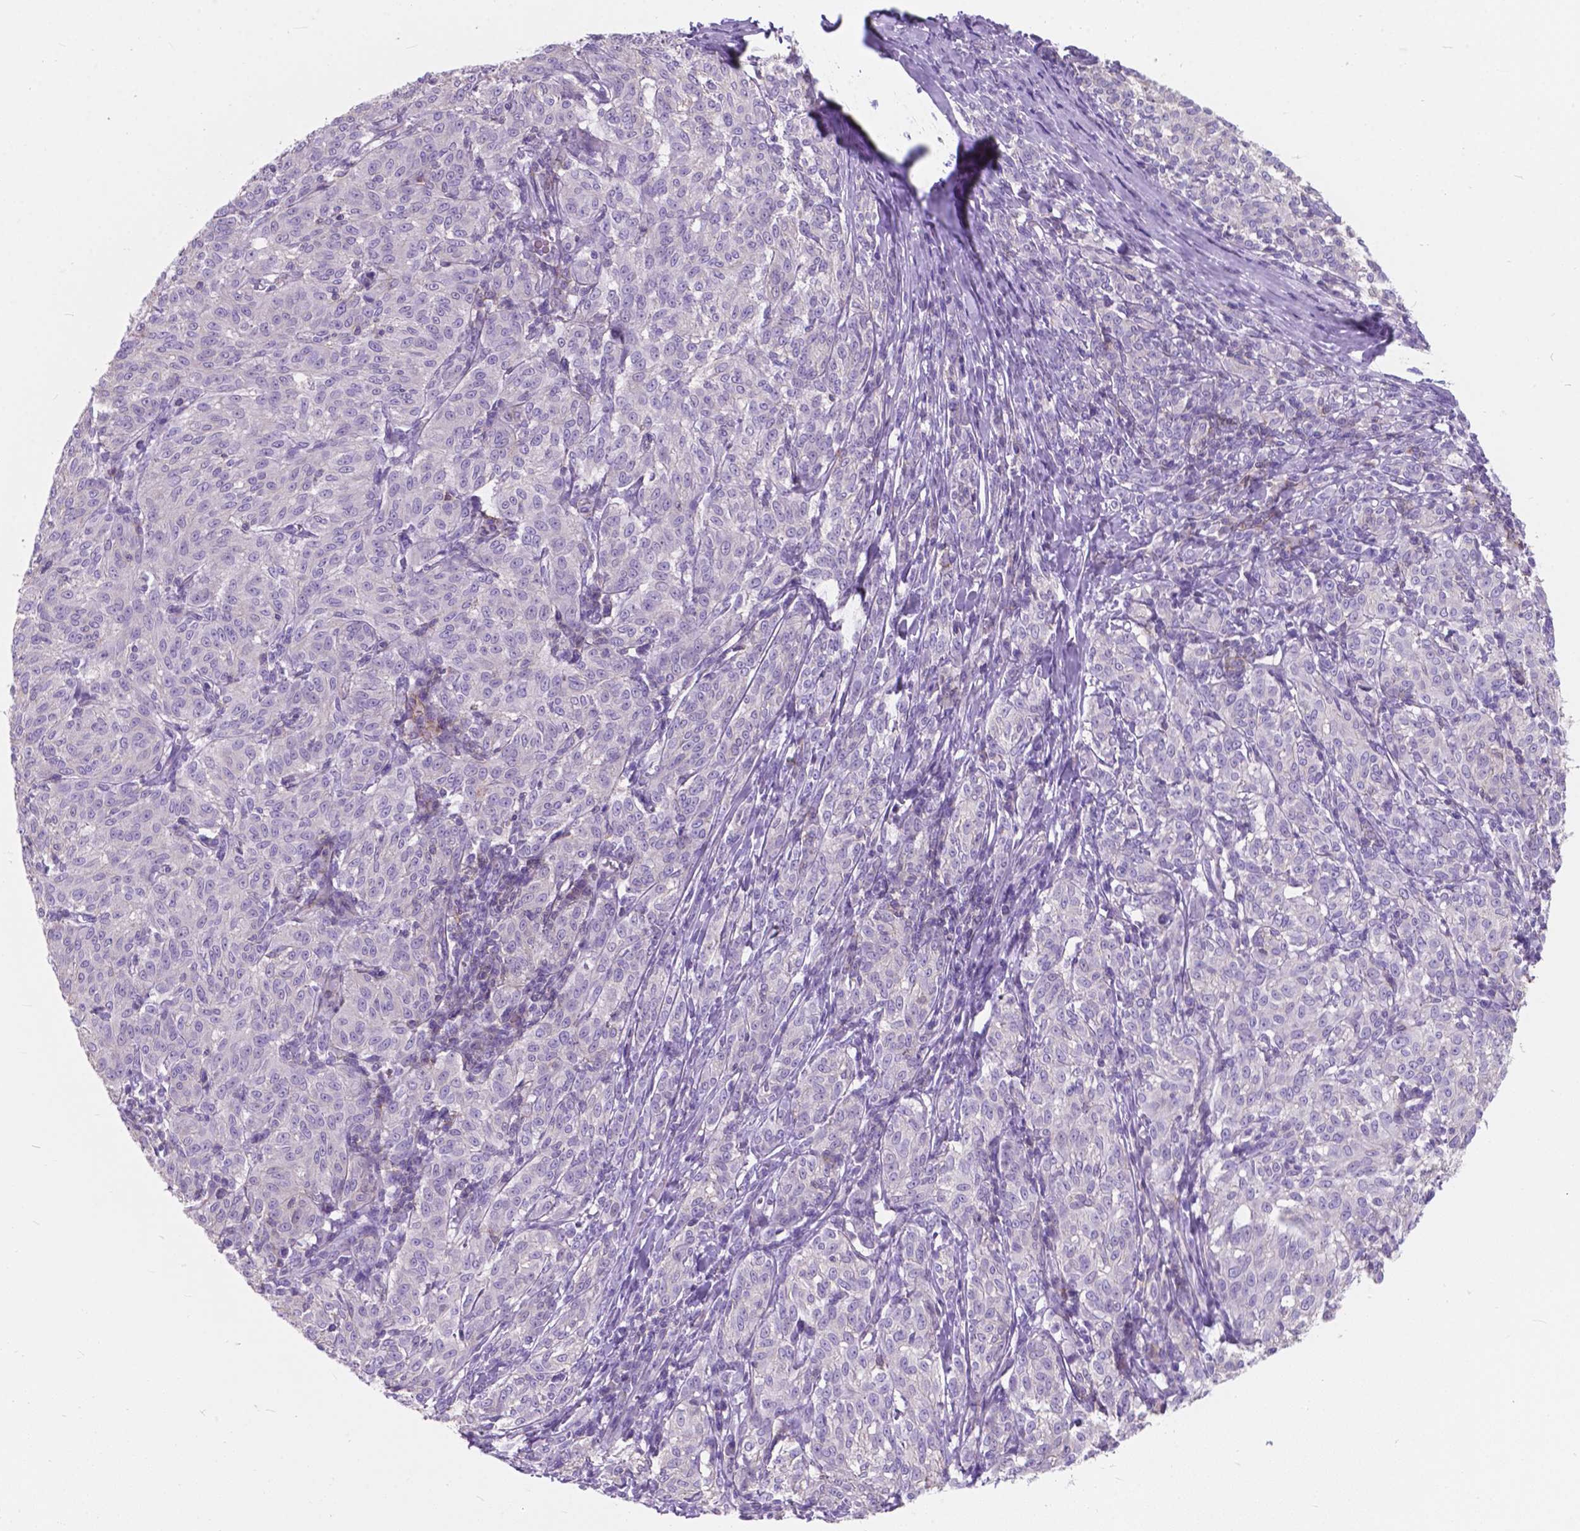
{"staining": {"intensity": "negative", "quantity": "none", "location": "none"}, "tissue": "melanoma", "cell_type": "Tumor cells", "image_type": "cancer", "snomed": [{"axis": "morphology", "description": "Malignant melanoma, NOS"}, {"axis": "topography", "description": "Skin"}], "caption": "Immunohistochemistry (IHC) of human melanoma displays no positivity in tumor cells.", "gene": "KIAA0040", "patient": {"sex": "female", "age": 72}}